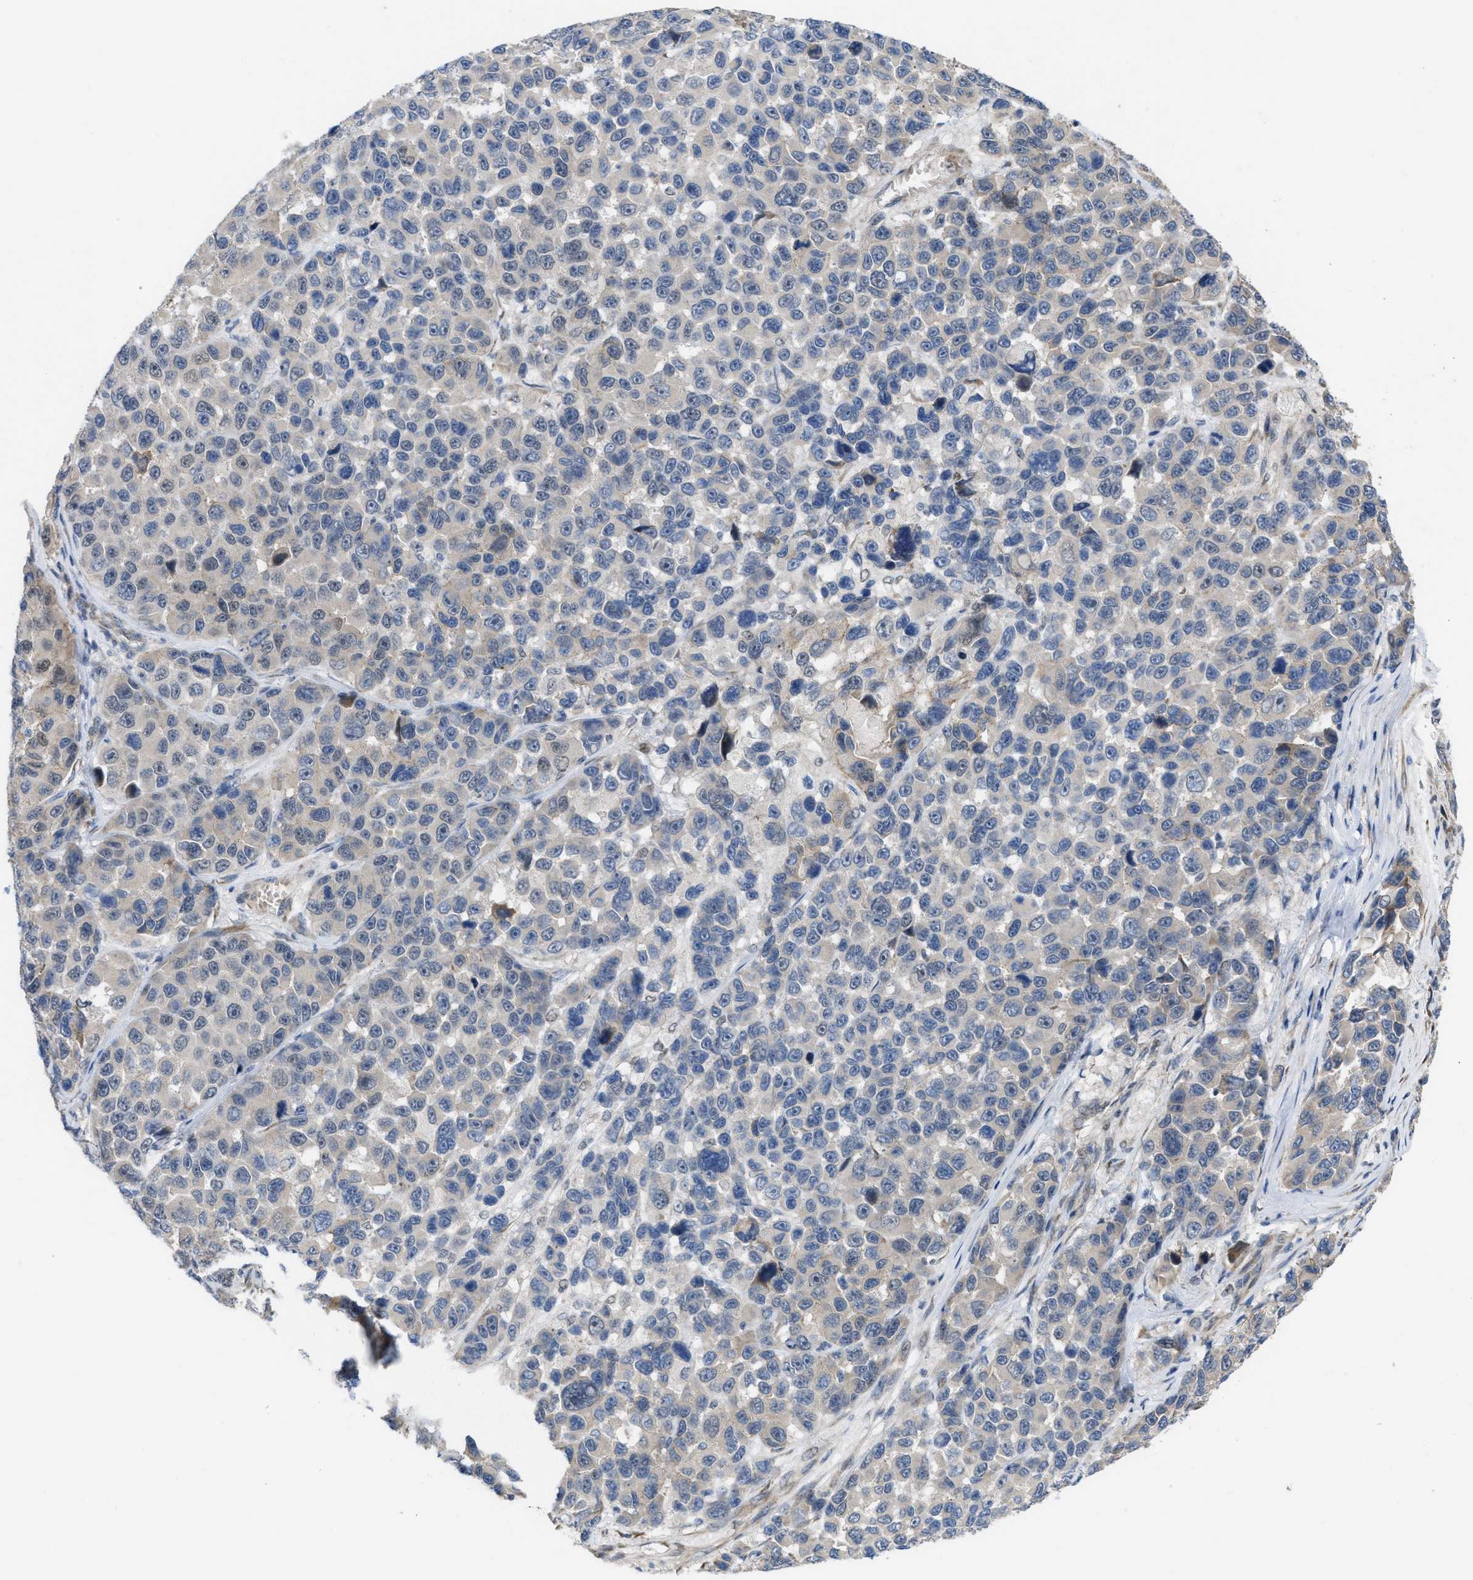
{"staining": {"intensity": "weak", "quantity": "<25%", "location": "cytoplasmic/membranous"}, "tissue": "melanoma", "cell_type": "Tumor cells", "image_type": "cancer", "snomed": [{"axis": "morphology", "description": "Malignant melanoma, NOS"}, {"axis": "topography", "description": "Skin"}], "caption": "Immunohistochemistry of melanoma demonstrates no expression in tumor cells.", "gene": "CDPF1", "patient": {"sex": "male", "age": 53}}